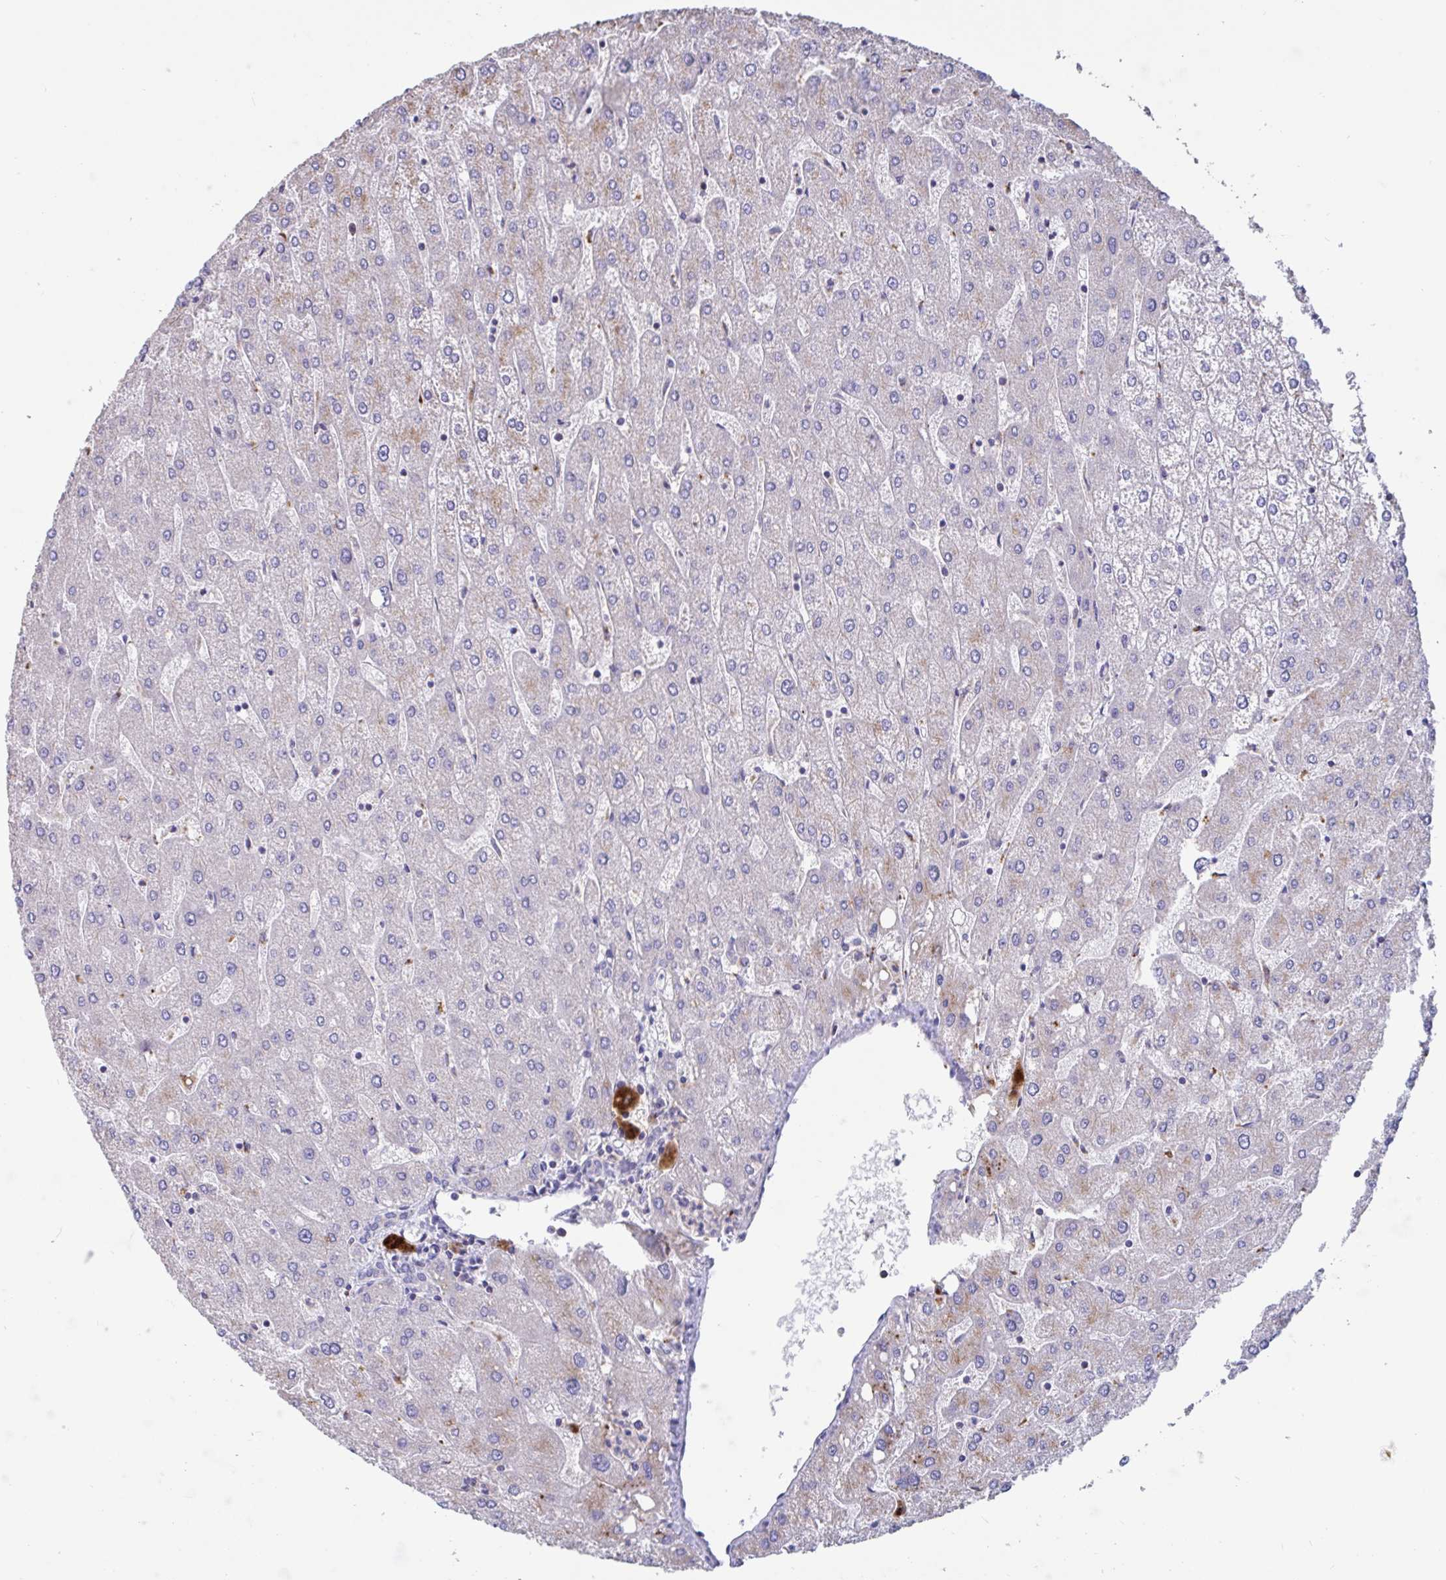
{"staining": {"intensity": "negative", "quantity": "none", "location": "none"}, "tissue": "liver", "cell_type": "Cholangiocytes", "image_type": "normal", "snomed": [{"axis": "morphology", "description": "Normal tissue, NOS"}, {"axis": "topography", "description": "Liver"}], "caption": "Liver stained for a protein using immunohistochemistry (IHC) demonstrates no staining cholangiocytes.", "gene": "DDX39A", "patient": {"sex": "male", "age": 67}}